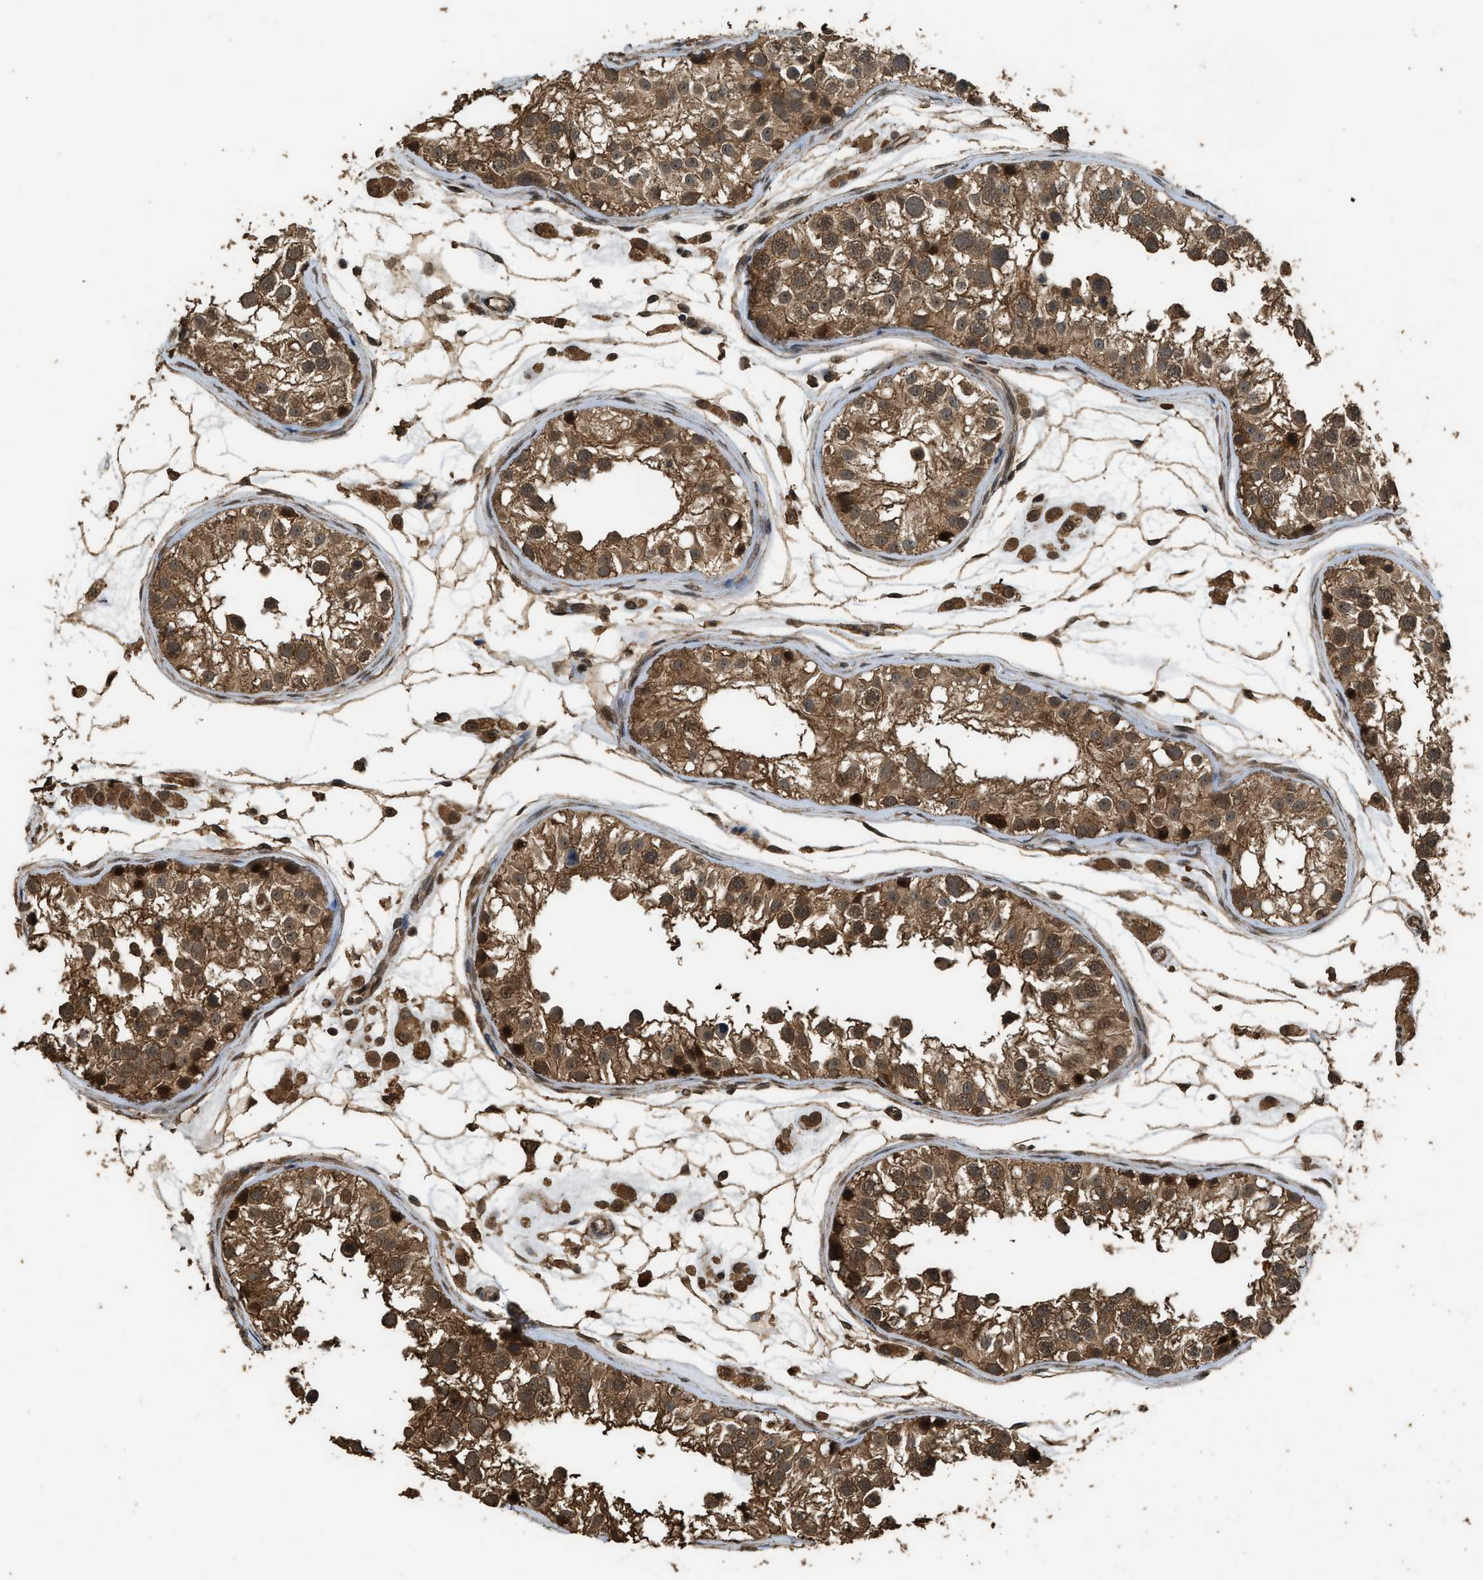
{"staining": {"intensity": "strong", "quantity": ">75%", "location": "cytoplasmic/membranous,nuclear"}, "tissue": "testis", "cell_type": "Cells in seminiferous ducts", "image_type": "normal", "snomed": [{"axis": "morphology", "description": "Normal tissue, NOS"}, {"axis": "morphology", "description": "Adenocarcinoma, metastatic, NOS"}, {"axis": "topography", "description": "Testis"}], "caption": "The image demonstrates staining of normal testis, revealing strong cytoplasmic/membranous,nuclear protein staining (brown color) within cells in seminiferous ducts. Immunohistochemistry stains the protein in brown and the nuclei are stained blue.", "gene": "MYBL2", "patient": {"sex": "male", "age": 26}}